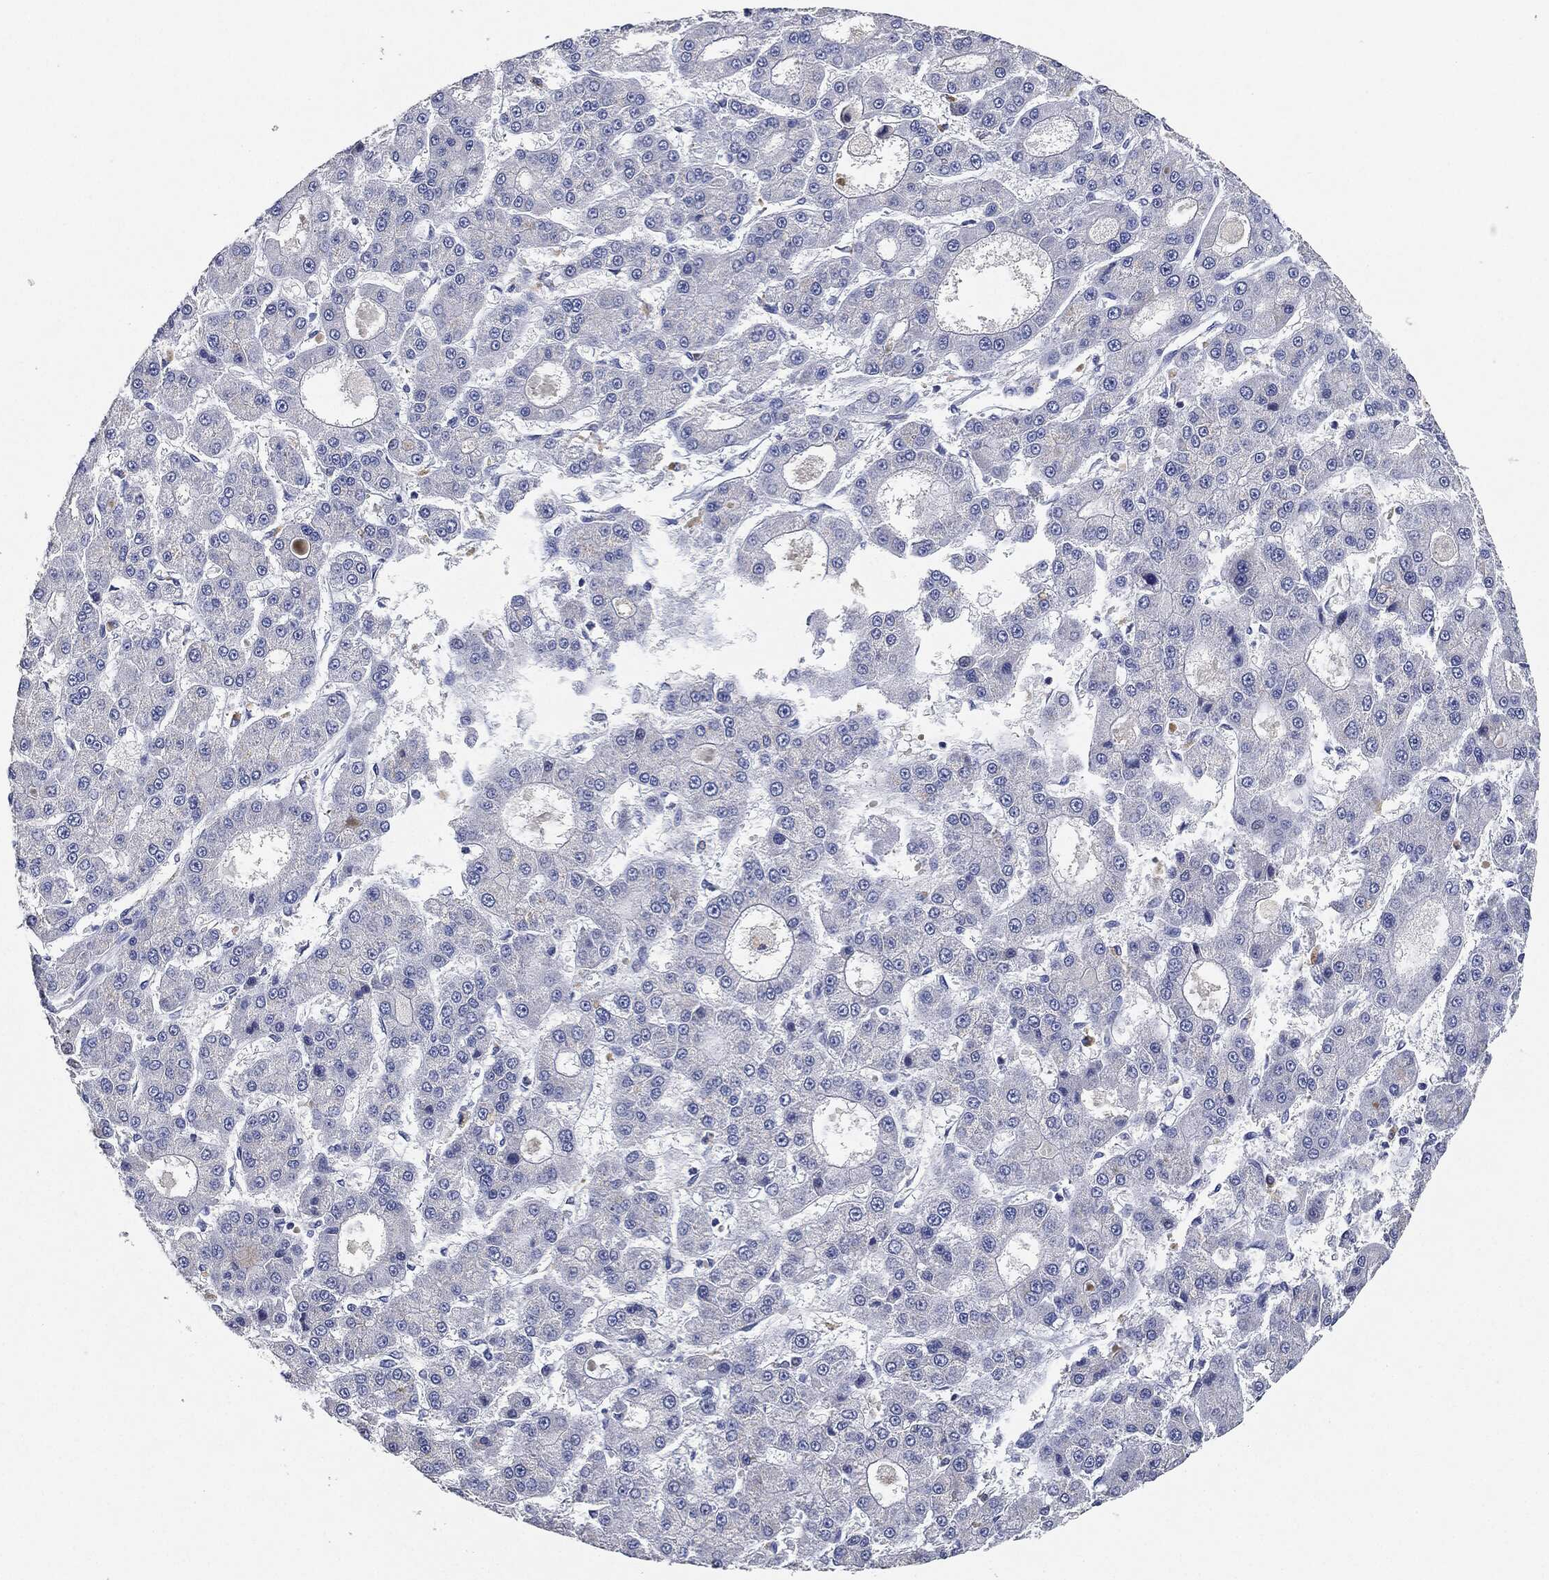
{"staining": {"intensity": "negative", "quantity": "none", "location": "none"}, "tissue": "liver cancer", "cell_type": "Tumor cells", "image_type": "cancer", "snomed": [{"axis": "morphology", "description": "Carcinoma, Hepatocellular, NOS"}, {"axis": "topography", "description": "Liver"}], "caption": "Immunohistochemical staining of human liver cancer (hepatocellular carcinoma) exhibits no significant staining in tumor cells.", "gene": "NTRK1", "patient": {"sex": "male", "age": 70}}